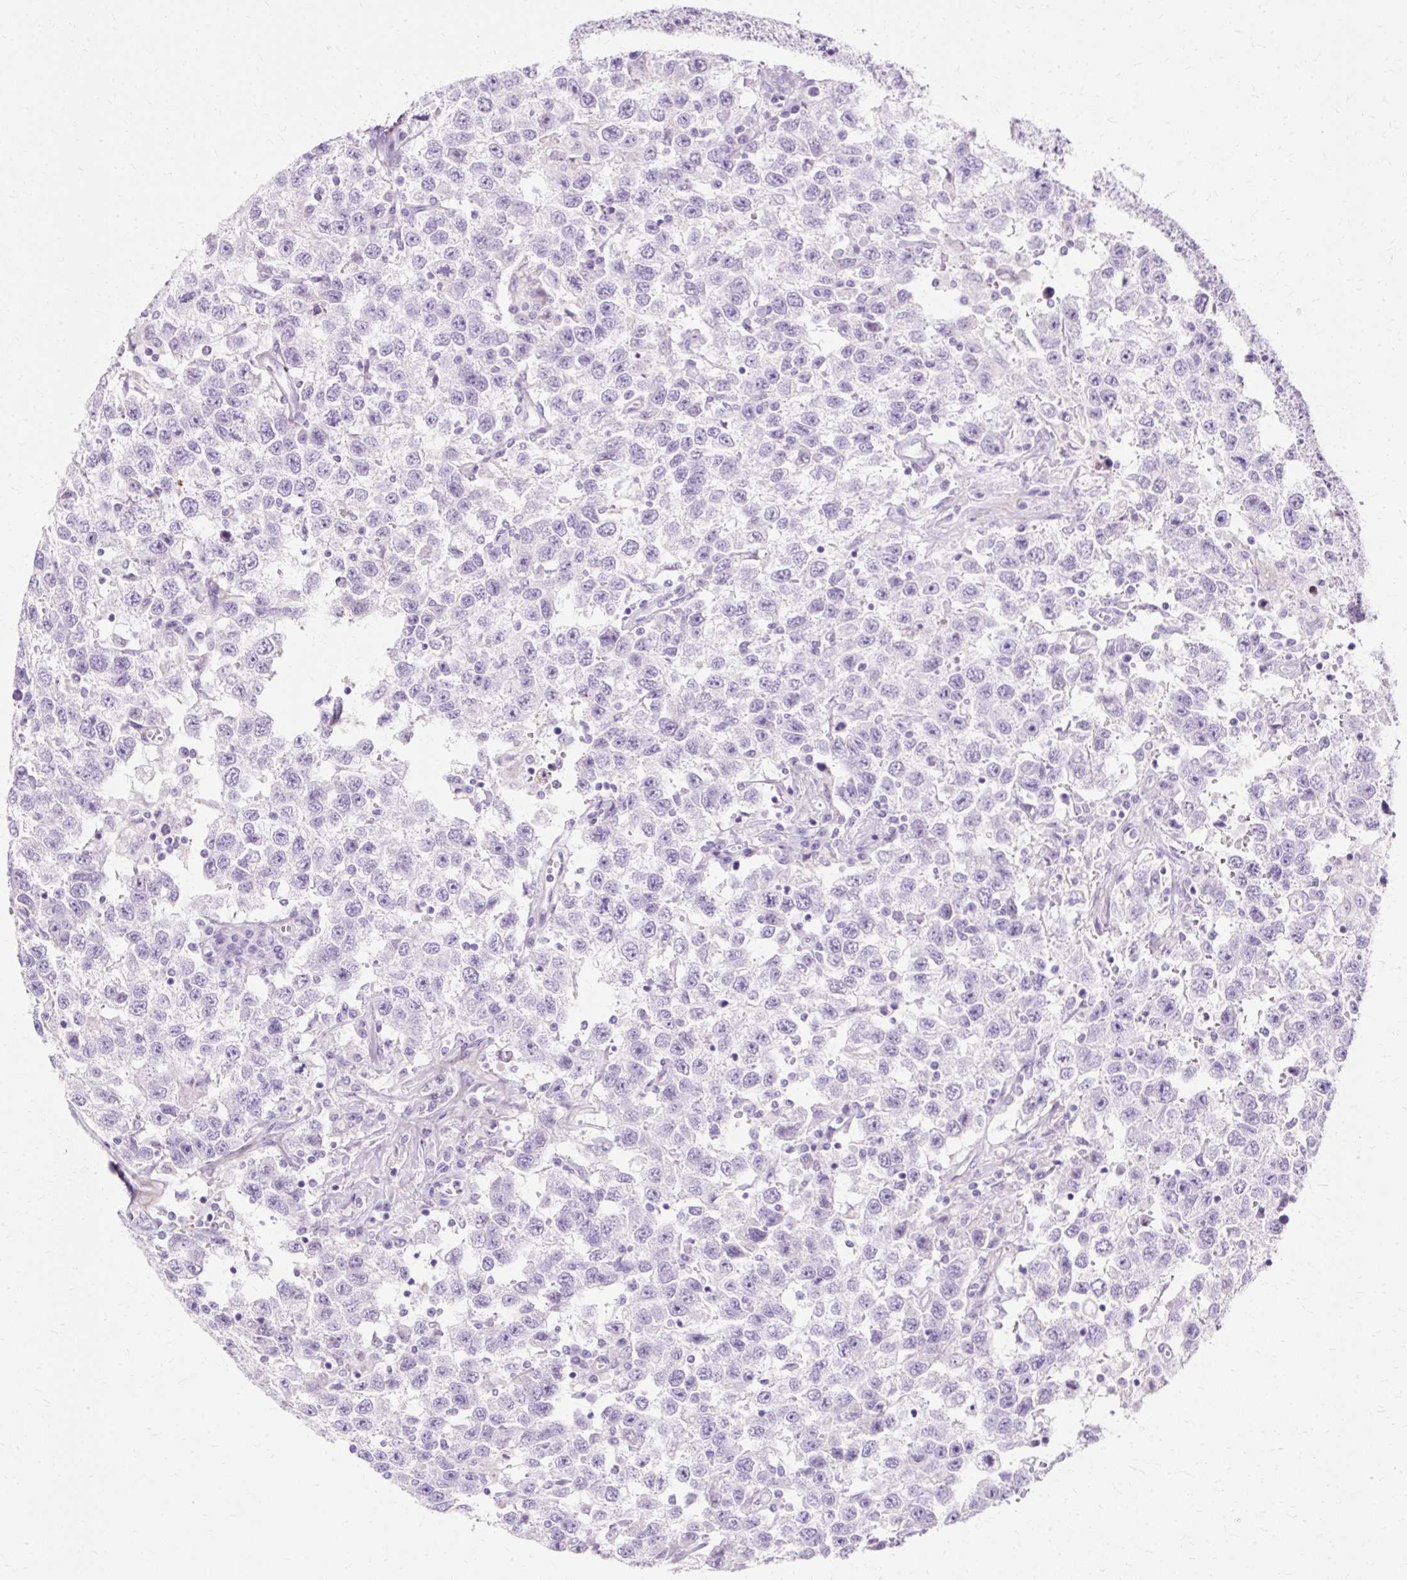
{"staining": {"intensity": "negative", "quantity": "none", "location": "none"}, "tissue": "testis cancer", "cell_type": "Tumor cells", "image_type": "cancer", "snomed": [{"axis": "morphology", "description": "Seminoma, NOS"}, {"axis": "topography", "description": "Testis"}], "caption": "IHC of testis cancer (seminoma) displays no expression in tumor cells.", "gene": "DEFA1", "patient": {"sex": "male", "age": 41}}